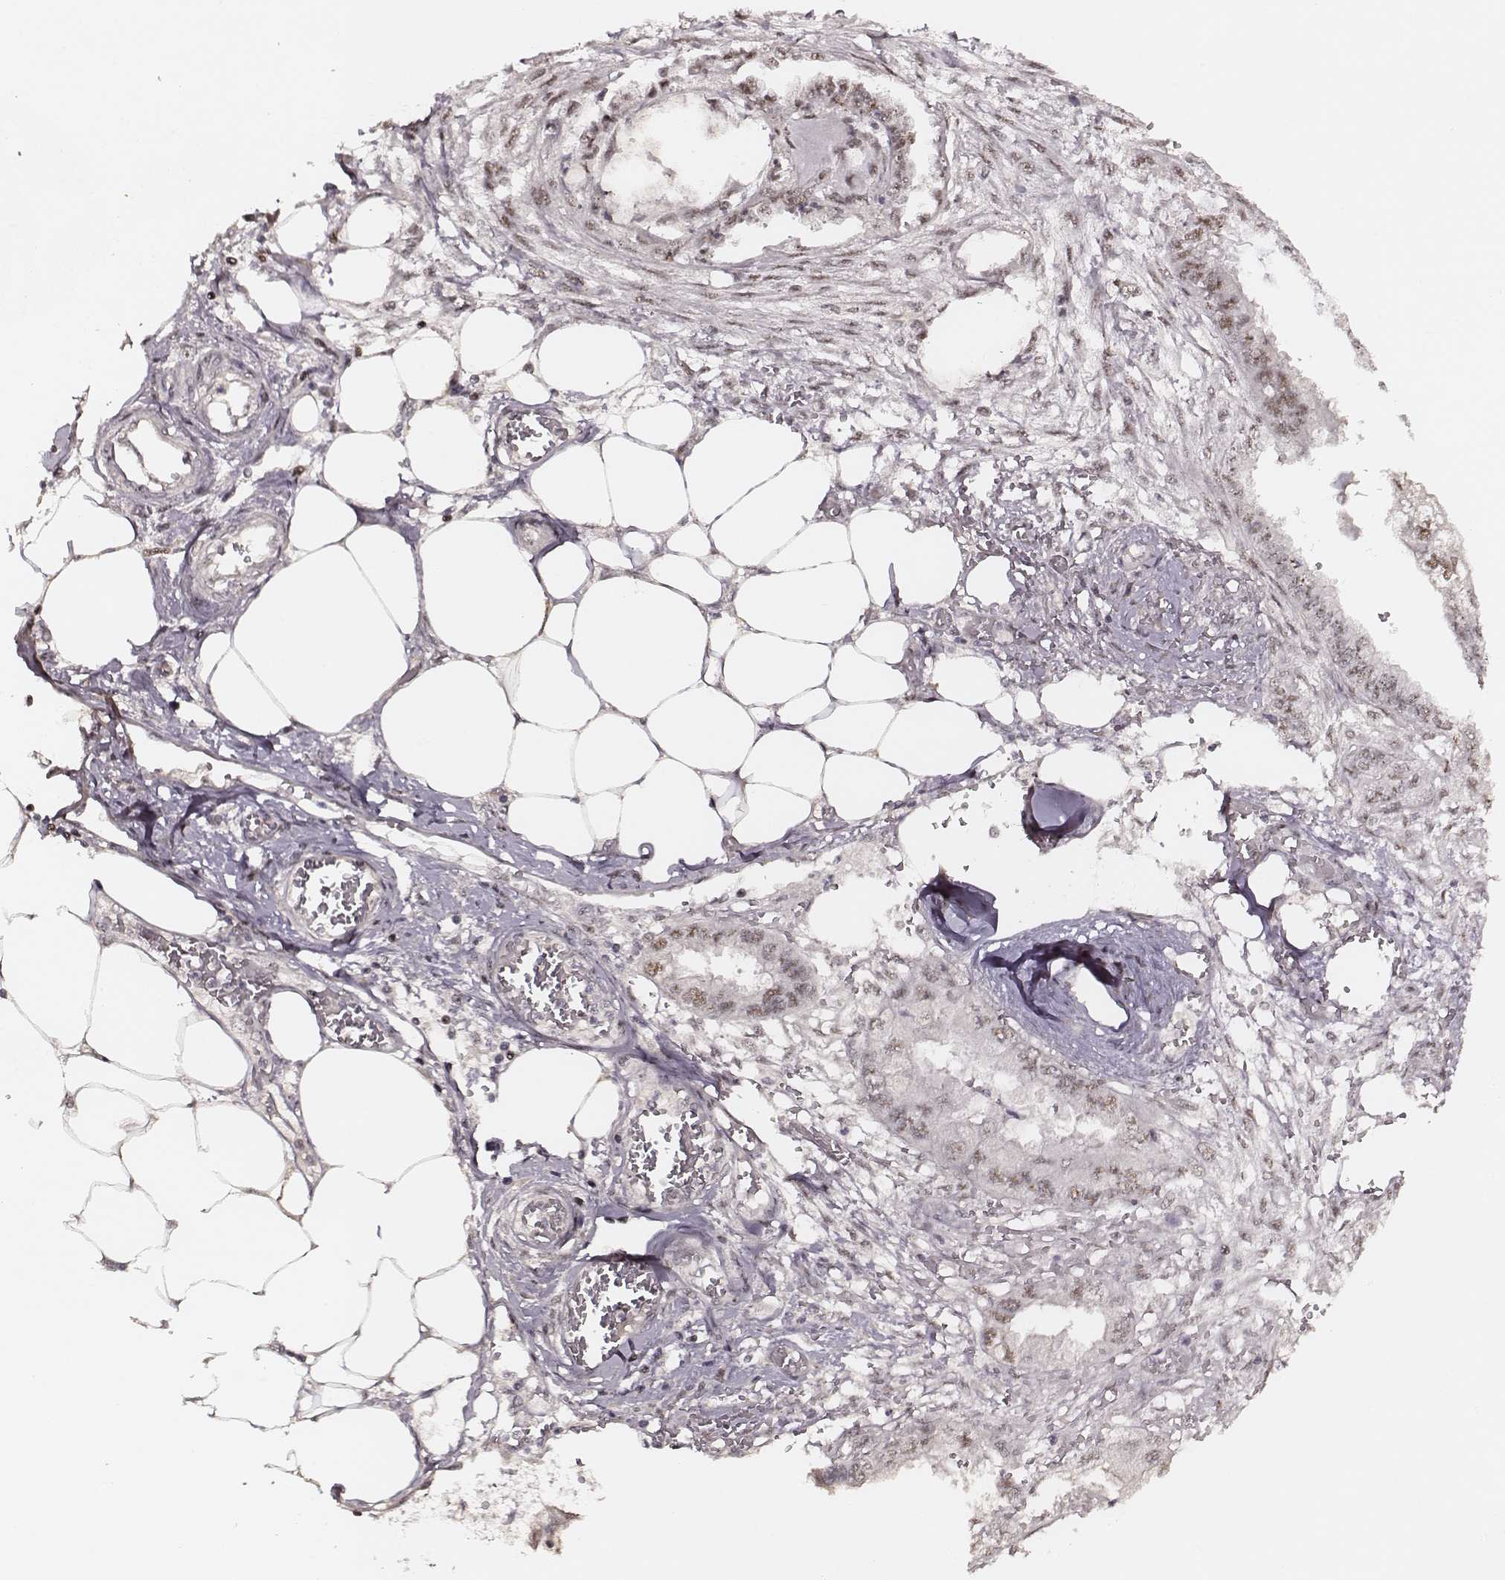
{"staining": {"intensity": "weak", "quantity": ">75%", "location": "nuclear"}, "tissue": "endometrial cancer", "cell_type": "Tumor cells", "image_type": "cancer", "snomed": [{"axis": "morphology", "description": "Adenocarcinoma, NOS"}, {"axis": "morphology", "description": "Adenocarcinoma, metastatic, NOS"}, {"axis": "topography", "description": "Adipose tissue"}, {"axis": "topography", "description": "Endometrium"}], "caption": "A low amount of weak nuclear staining is seen in approximately >75% of tumor cells in adenocarcinoma (endometrial) tissue.", "gene": "PPARA", "patient": {"sex": "female", "age": 67}}